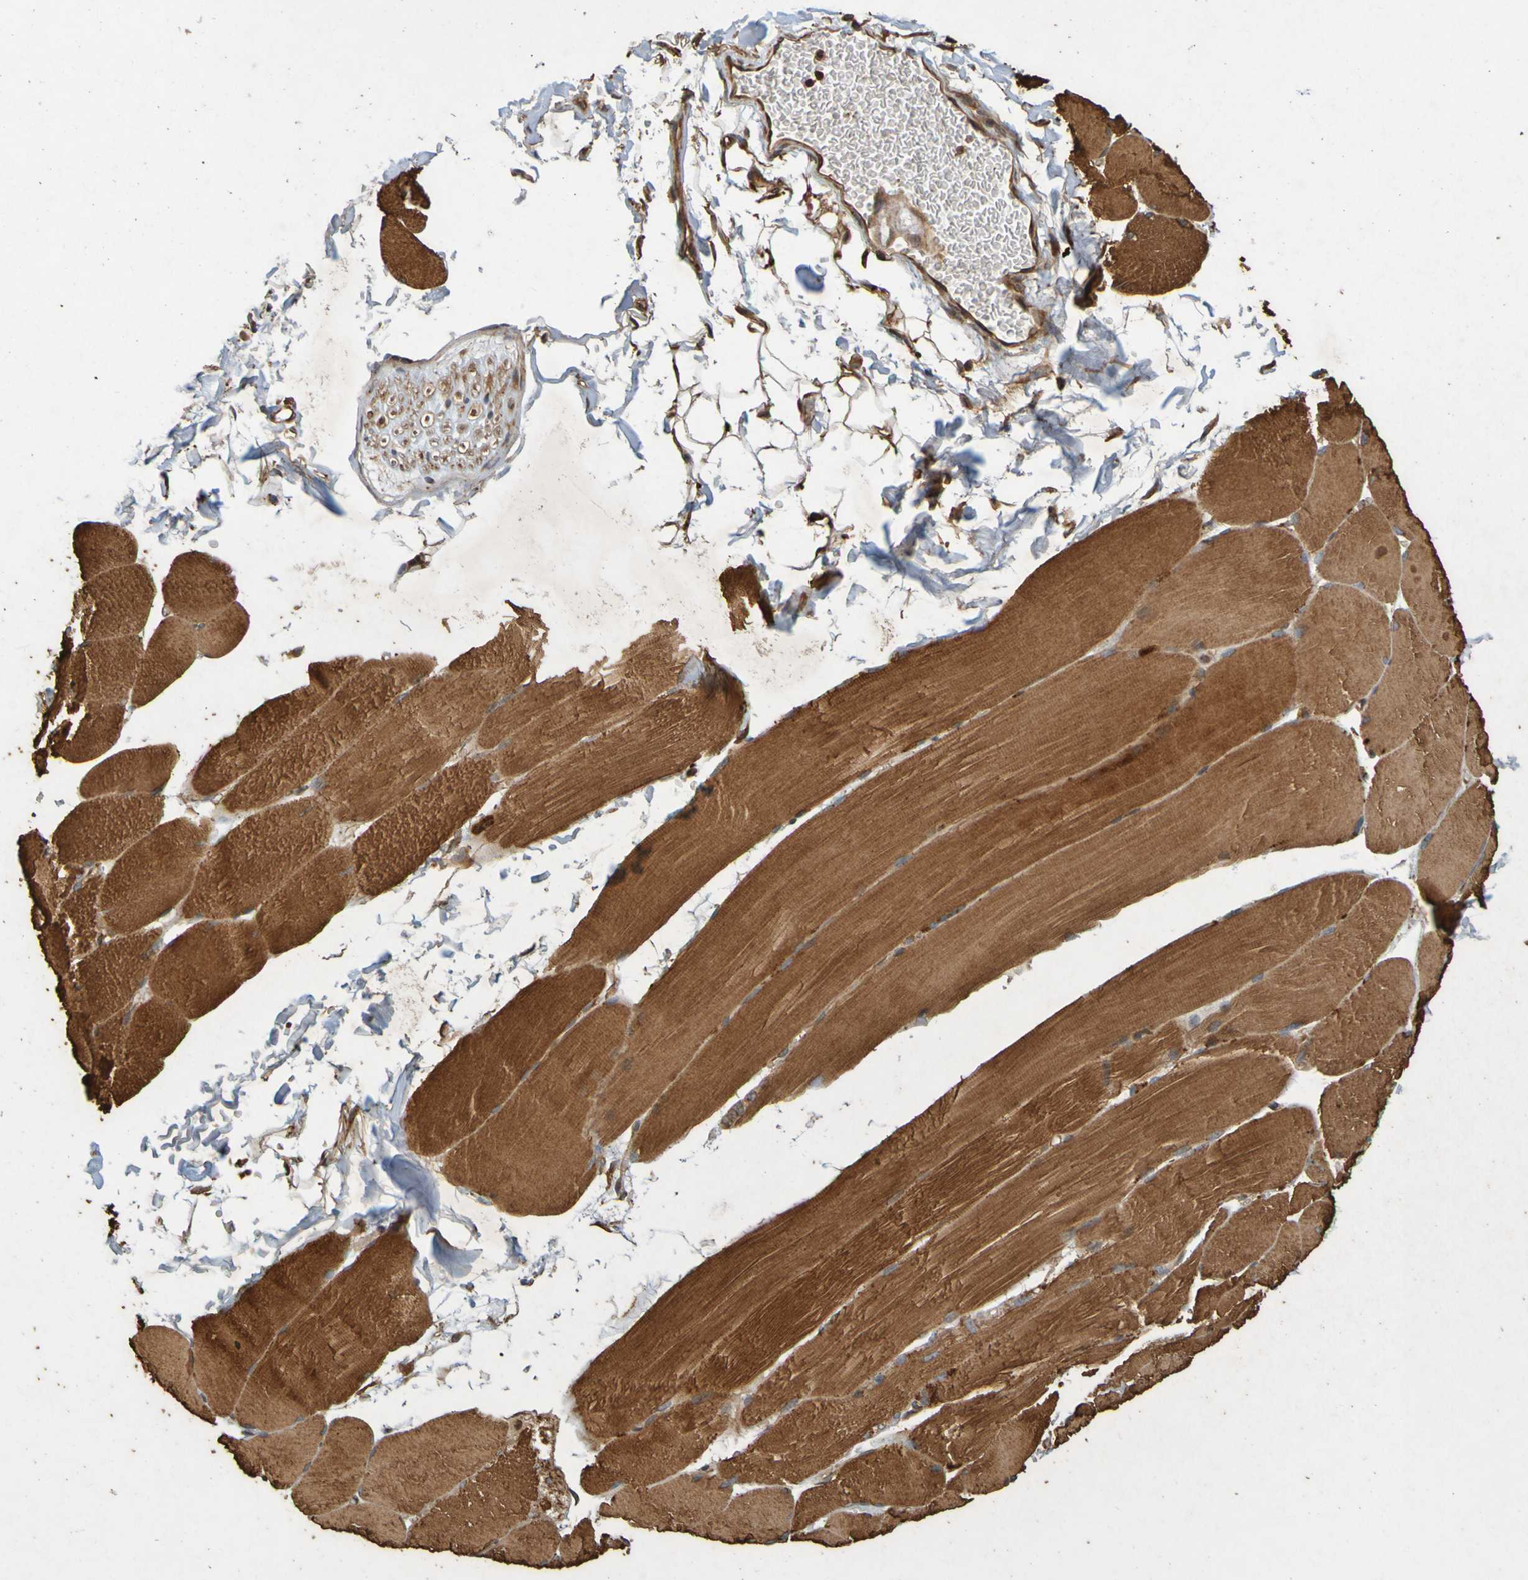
{"staining": {"intensity": "strong", "quantity": ">75%", "location": "cytoplasmic/membranous"}, "tissue": "skeletal muscle", "cell_type": "Myocytes", "image_type": "normal", "snomed": [{"axis": "morphology", "description": "Normal tissue, NOS"}, {"axis": "topography", "description": "Skin"}, {"axis": "topography", "description": "Skeletal muscle"}], "caption": "Immunohistochemistry image of benign skeletal muscle: skeletal muscle stained using immunohistochemistry (IHC) displays high levels of strong protein expression localized specifically in the cytoplasmic/membranous of myocytes, appearing as a cytoplasmic/membranous brown color.", "gene": "OCRL", "patient": {"sex": "male", "age": 83}}